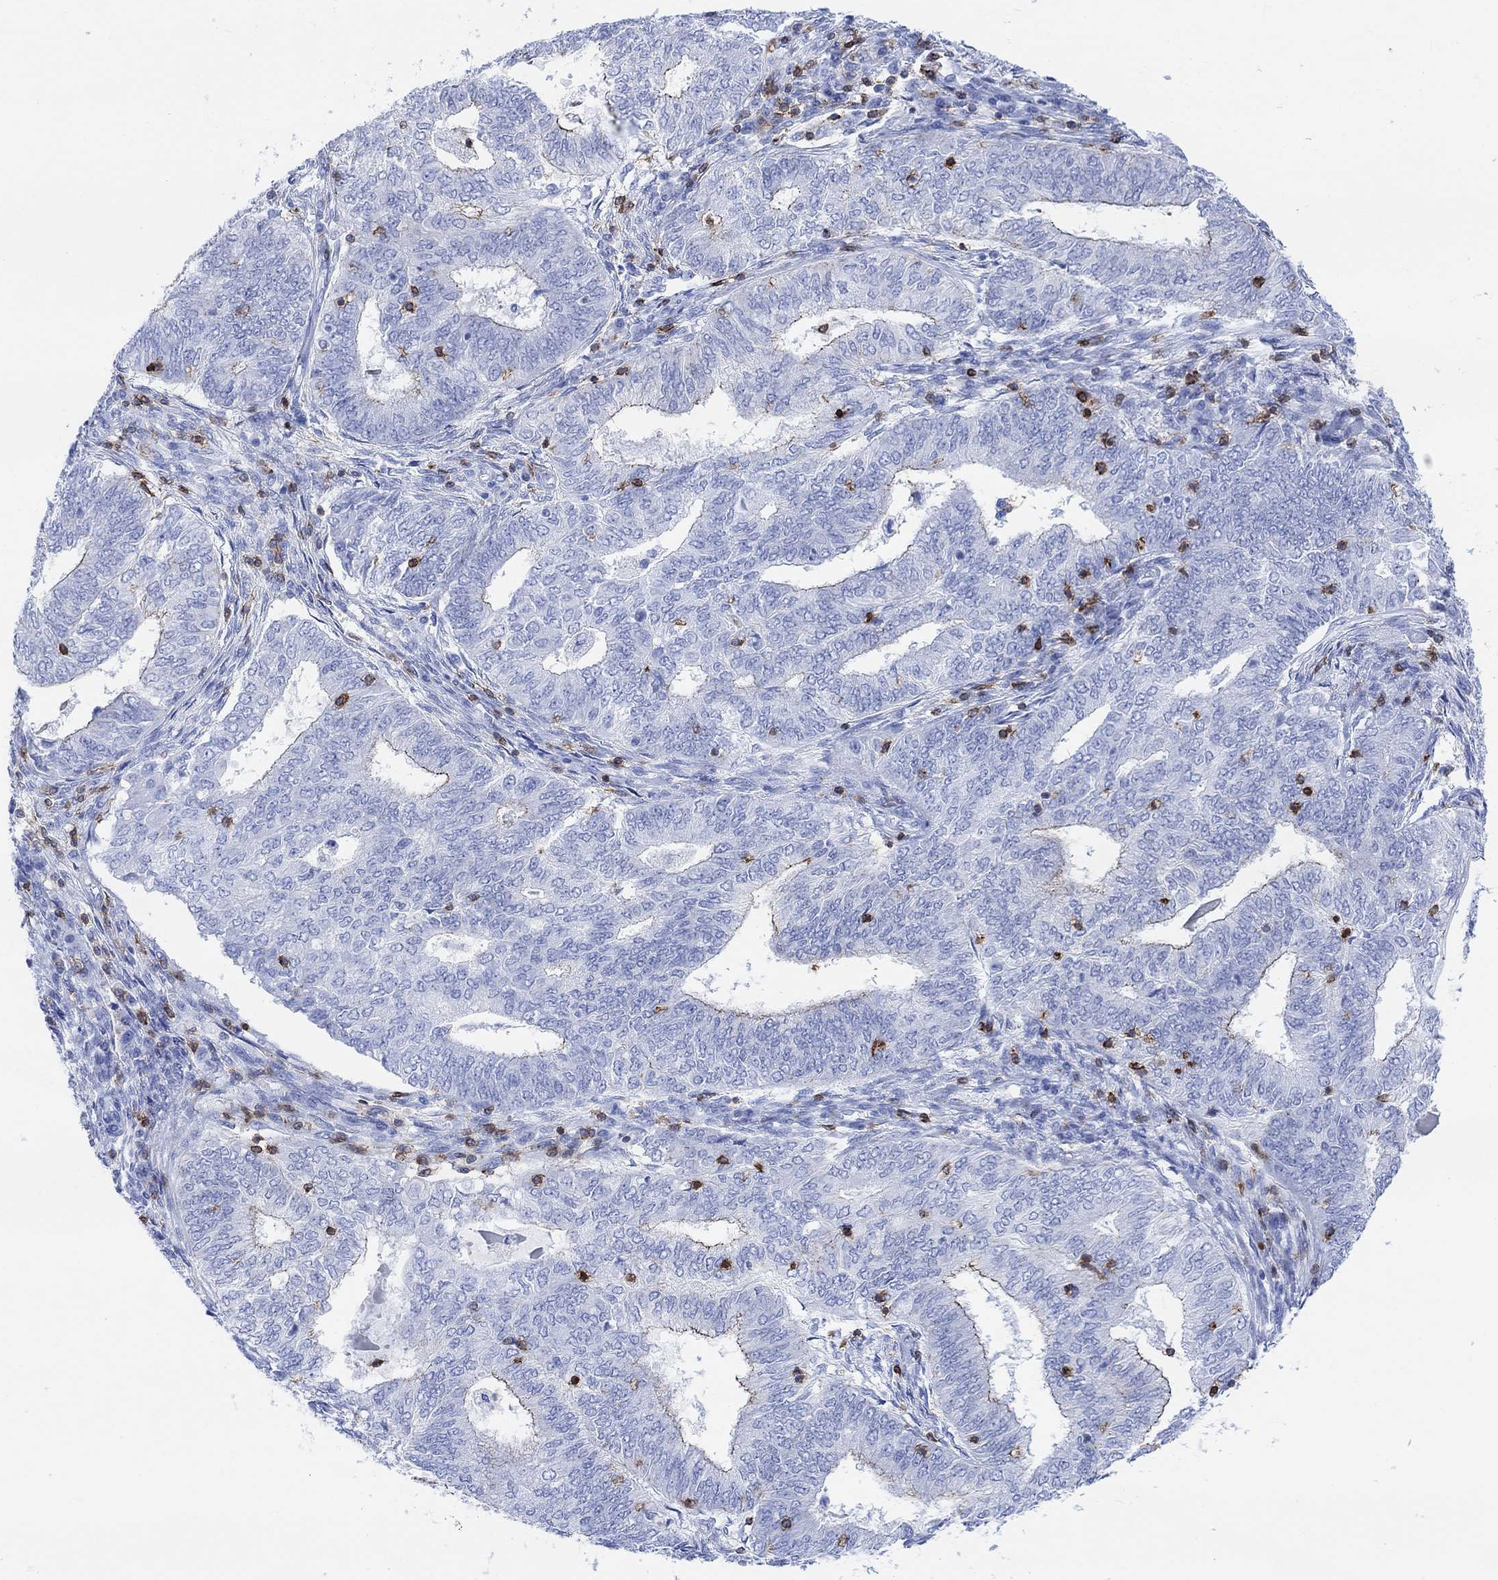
{"staining": {"intensity": "moderate", "quantity": "<25%", "location": "cytoplasmic/membranous"}, "tissue": "endometrial cancer", "cell_type": "Tumor cells", "image_type": "cancer", "snomed": [{"axis": "morphology", "description": "Adenocarcinoma, NOS"}, {"axis": "topography", "description": "Endometrium"}], "caption": "This histopathology image reveals immunohistochemistry staining of human adenocarcinoma (endometrial), with low moderate cytoplasmic/membranous positivity in about <25% of tumor cells.", "gene": "GPR65", "patient": {"sex": "female", "age": 62}}